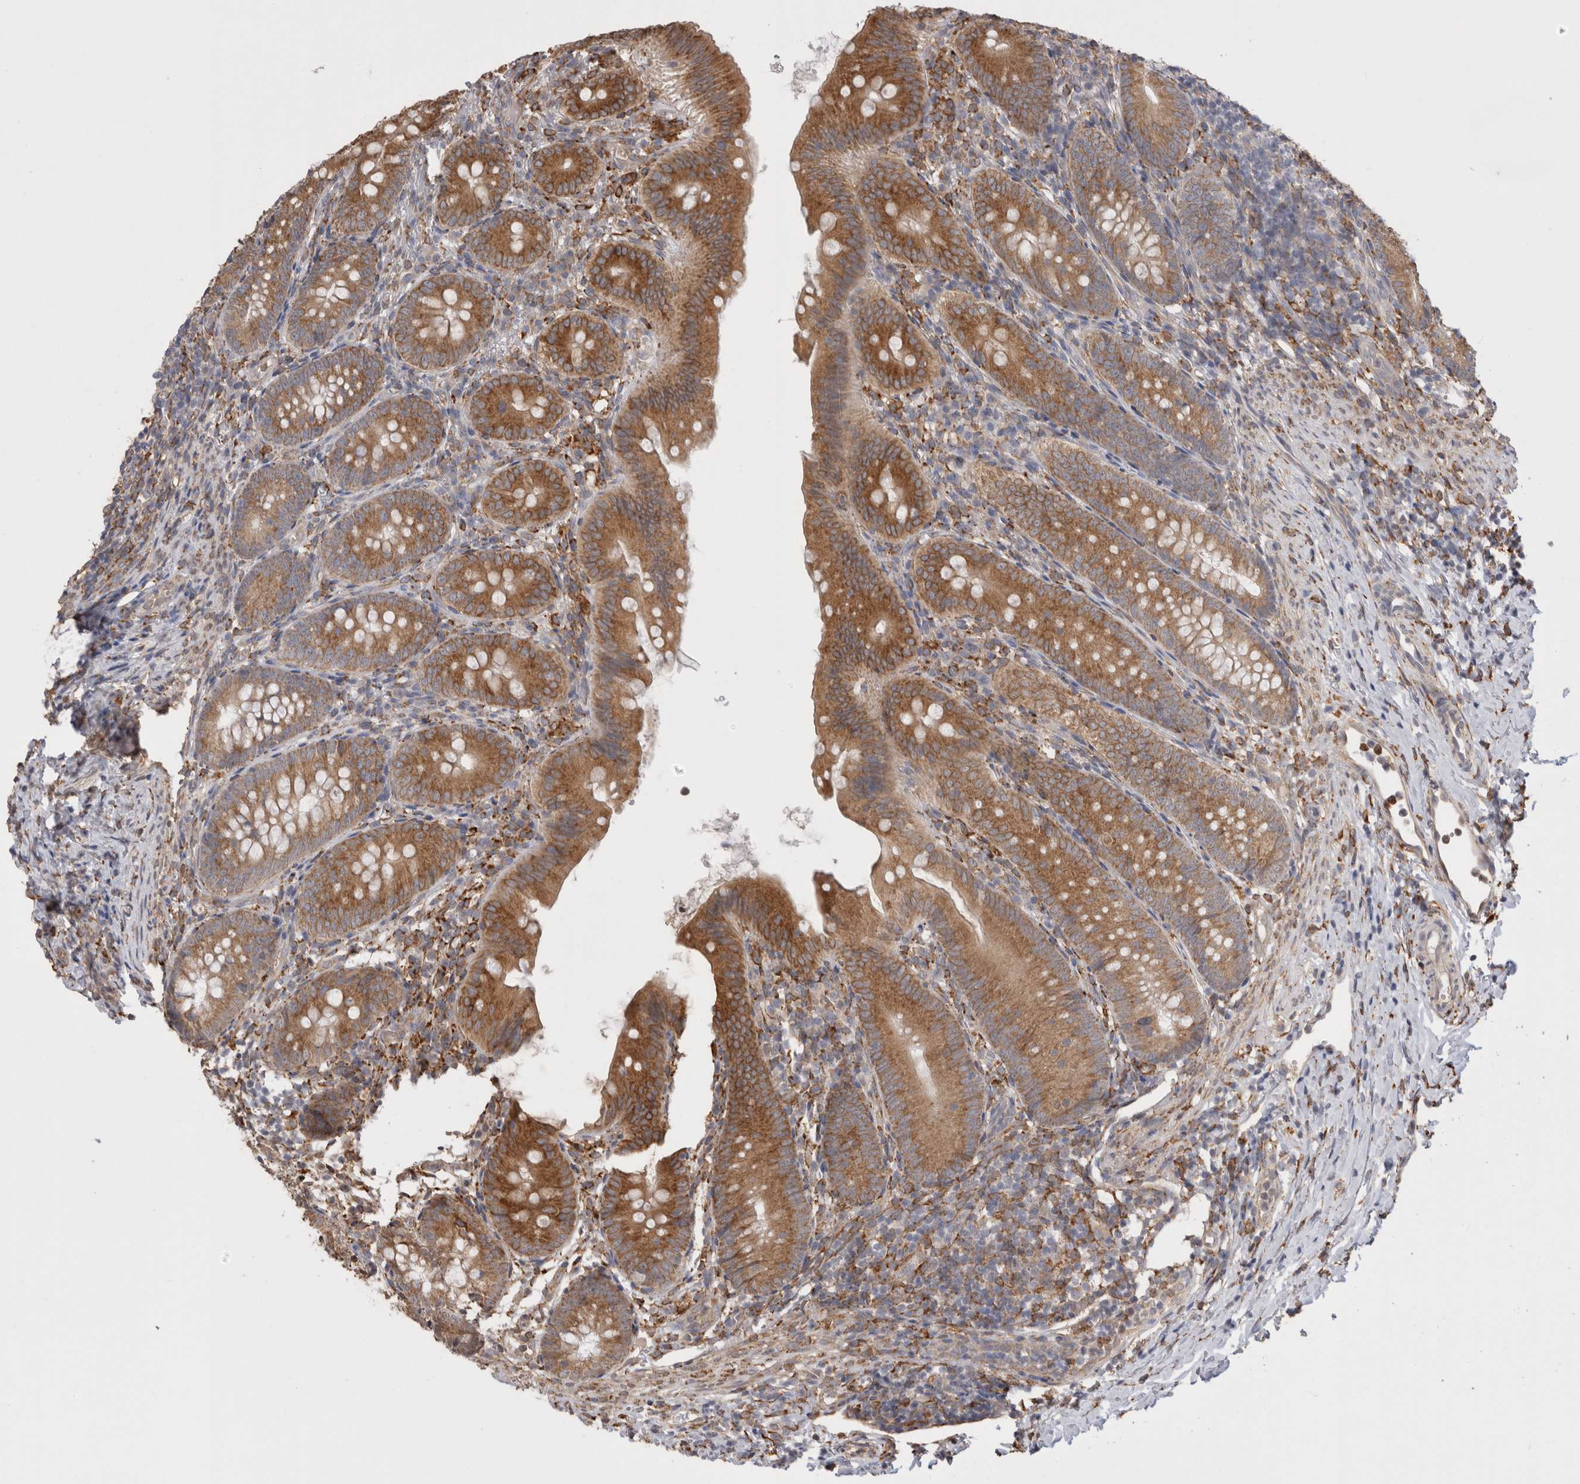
{"staining": {"intensity": "moderate", "quantity": ">75%", "location": "cytoplasmic/membranous"}, "tissue": "appendix", "cell_type": "Glandular cells", "image_type": "normal", "snomed": [{"axis": "morphology", "description": "Normal tissue, NOS"}, {"axis": "topography", "description": "Appendix"}], "caption": "The photomicrograph demonstrates staining of unremarkable appendix, revealing moderate cytoplasmic/membranous protein positivity (brown color) within glandular cells.", "gene": "LRPAP1", "patient": {"sex": "male", "age": 1}}